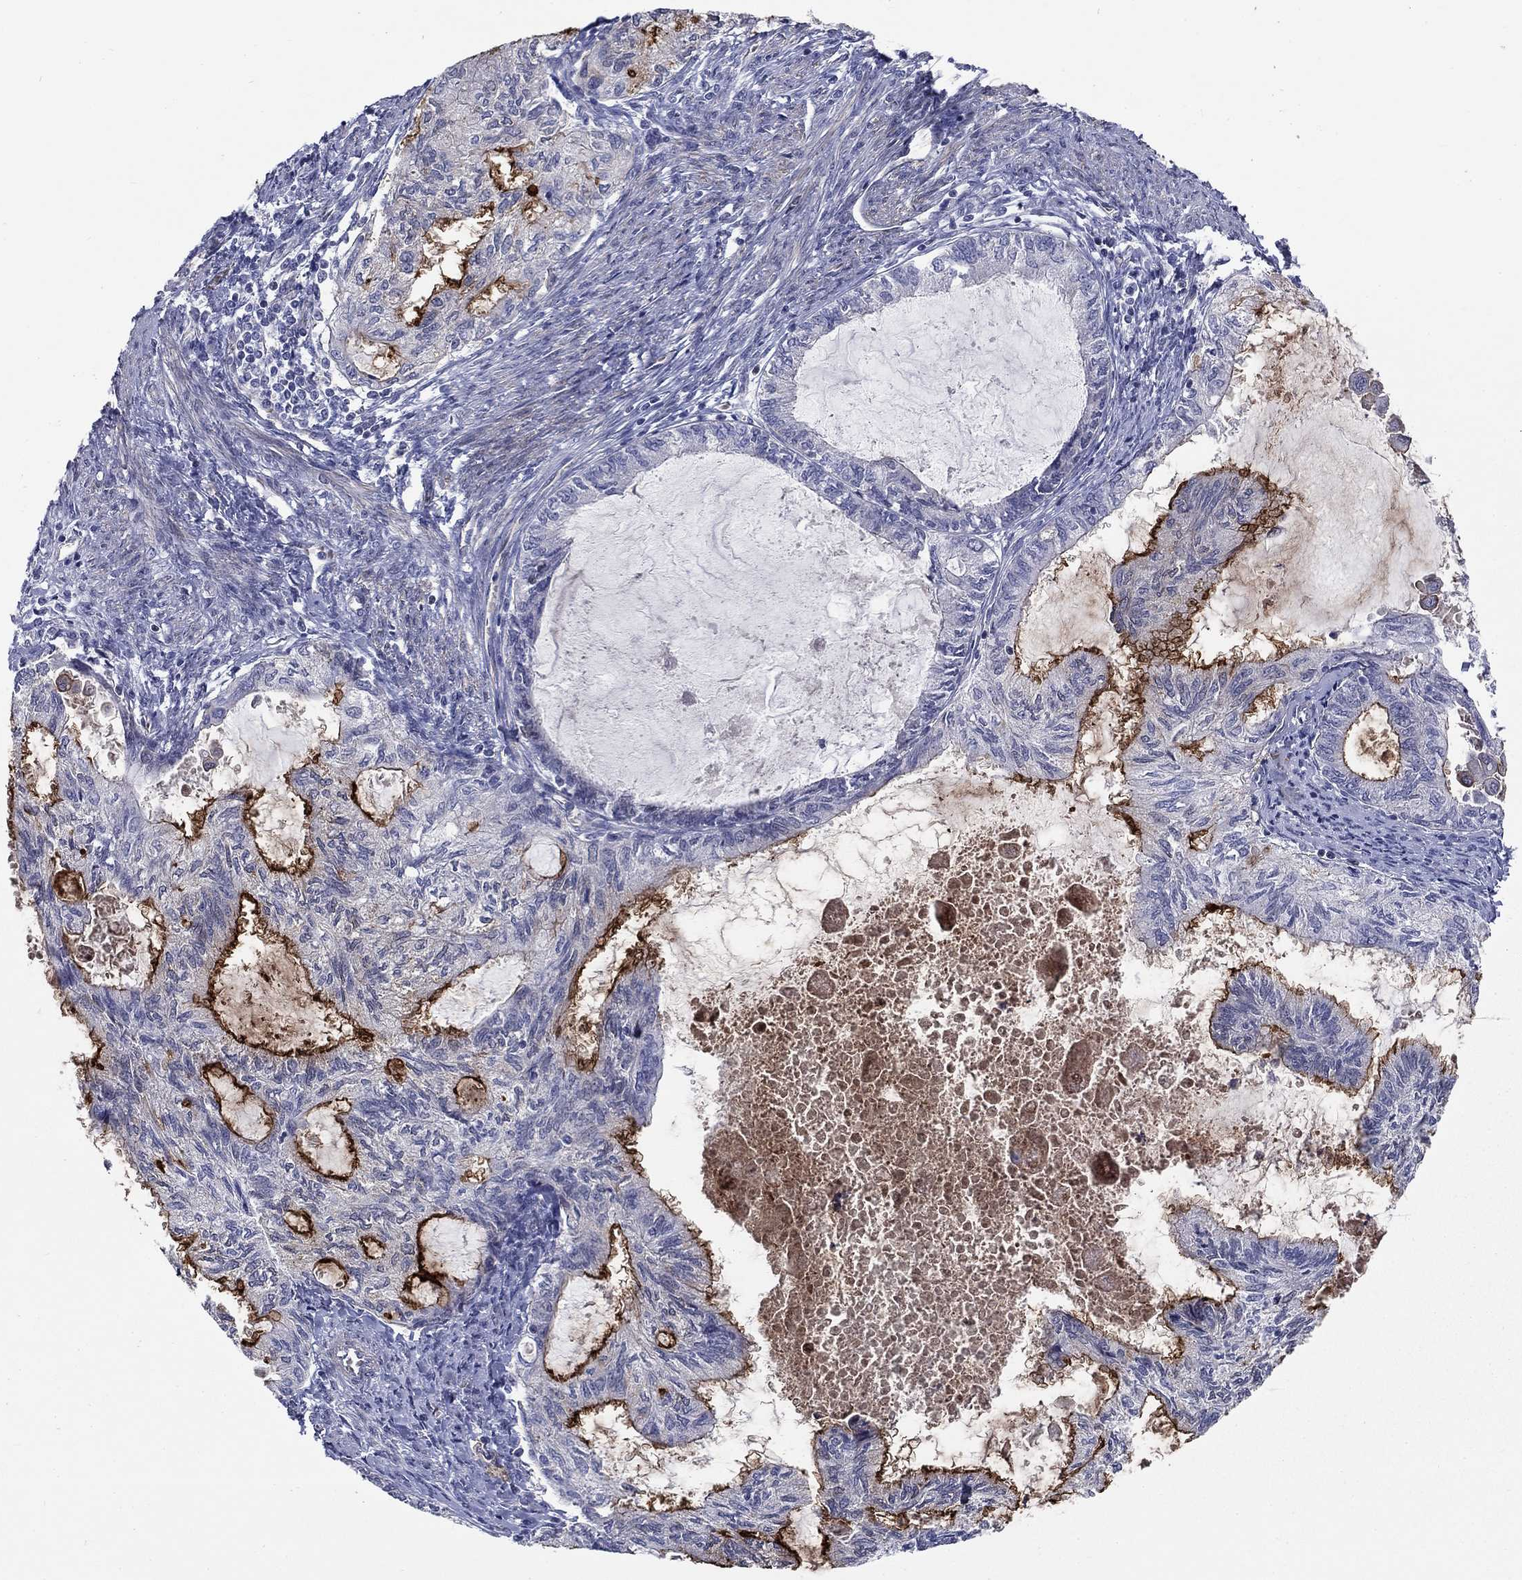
{"staining": {"intensity": "strong", "quantity": "<25%", "location": "cytoplasmic/membranous"}, "tissue": "endometrial cancer", "cell_type": "Tumor cells", "image_type": "cancer", "snomed": [{"axis": "morphology", "description": "Adenocarcinoma, NOS"}, {"axis": "topography", "description": "Endometrium"}], "caption": "This histopathology image displays immunohistochemistry (IHC) staining of endometrial adenocarcinoma, with medium strong cytoplasmic/membranous staining in approximately <25% of tumor cells.", "gene": "SLC1A1", "patient": {"sex": "female", "age": 86}}